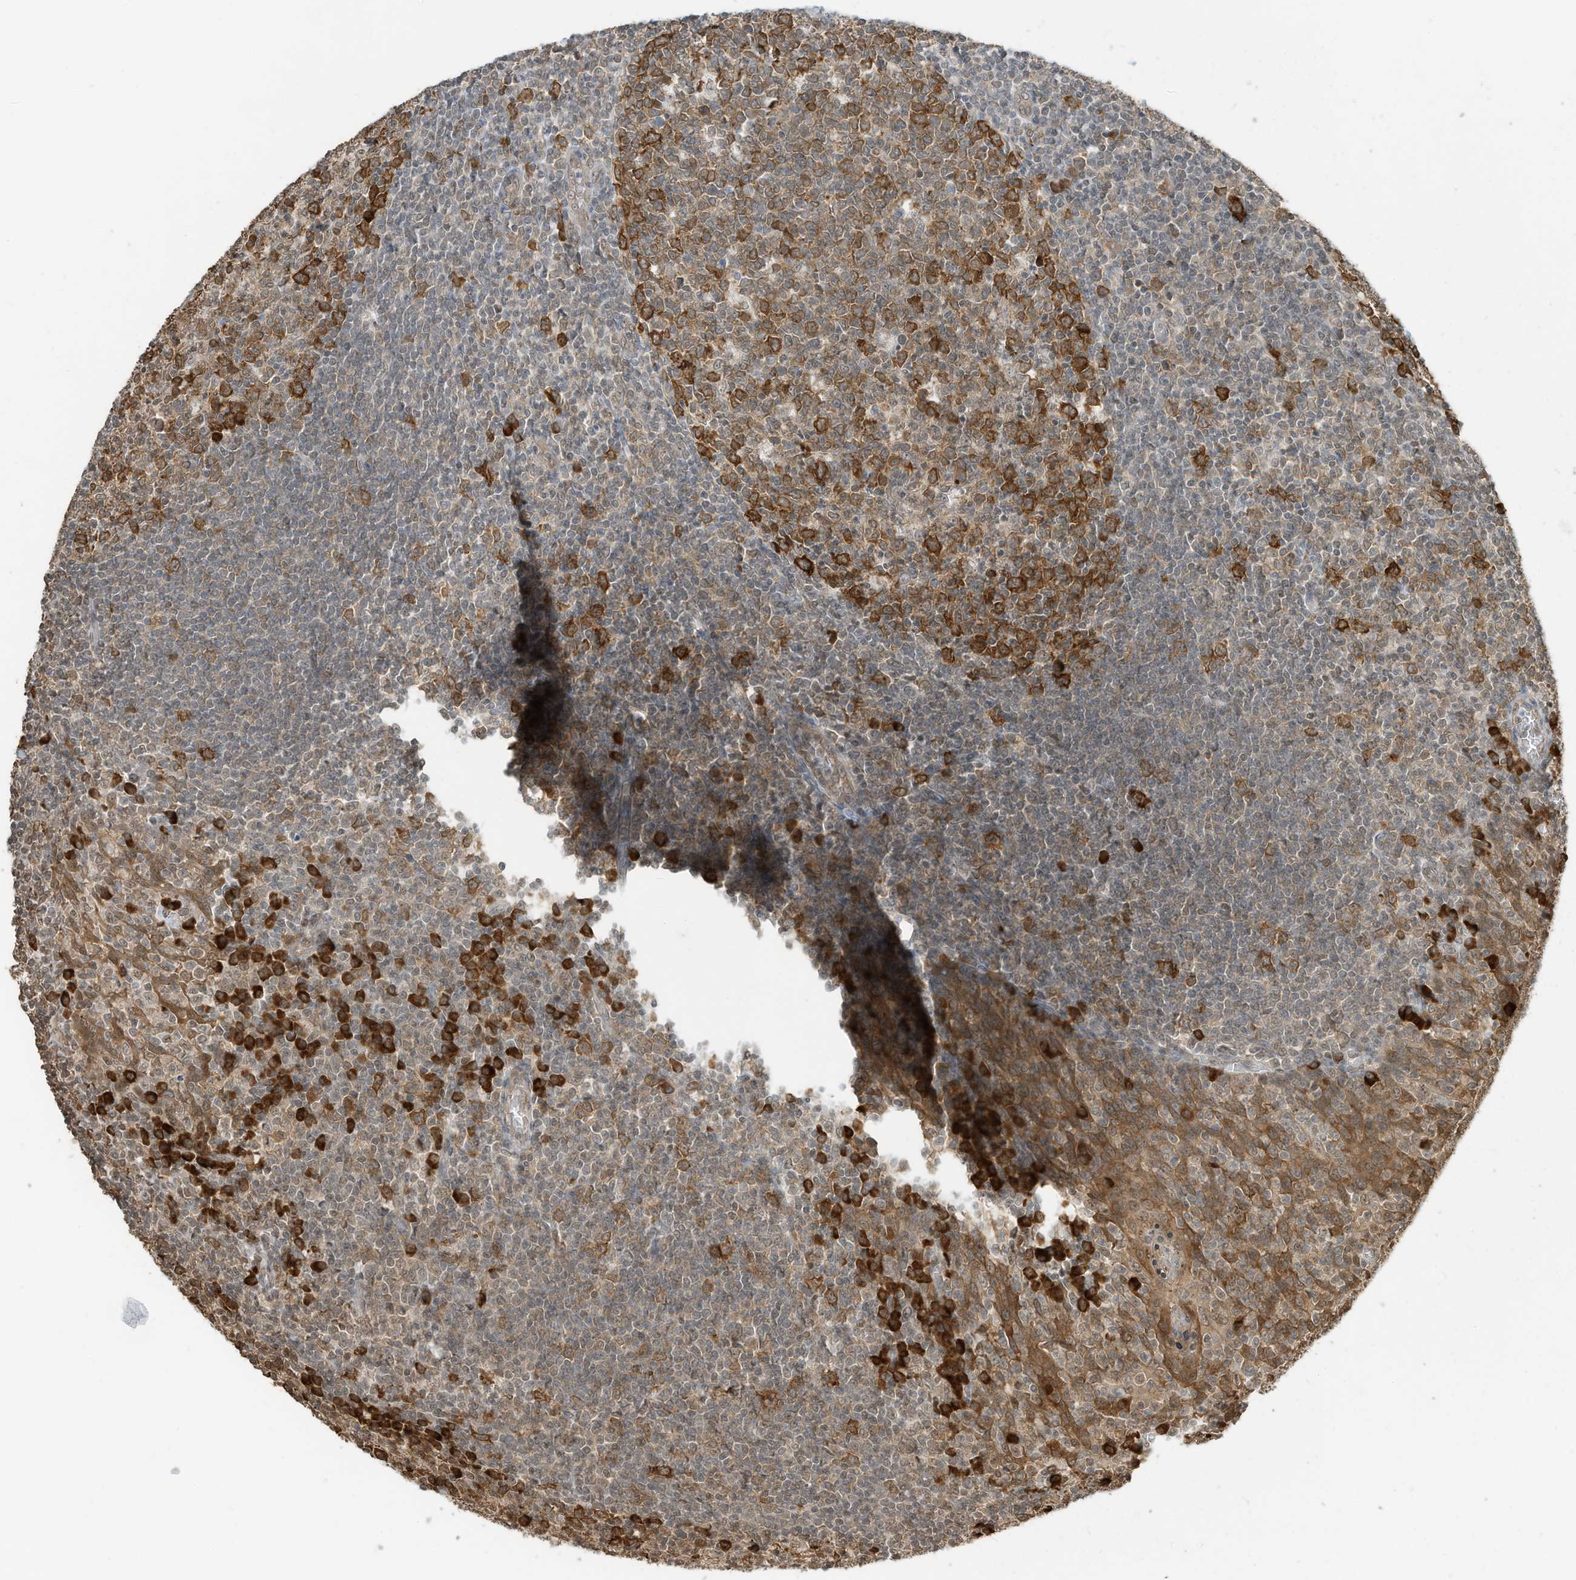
{"staining": {"intensity": "strong", "quantity": "25%-75%", "location": "cytoplasmic/membranous"}, "tissue": "tonsil", "cell_type": "Germinal center cells", "image_type": "normal", "snomed": [{"axis": "morphology", "description": "Normal tissue, NOS"}, {"axis": "topography", "description": "Tonsil"}], "caption": "This image displays immunohistochemistry (IHC) staining of unremarkable human tonsil, with high strong cytoplasmic/membranous expression in approximately 25%-75% of germinal center cells.", "gene": "ZNF195", "patient": {"sex": "female", "age": 19}}